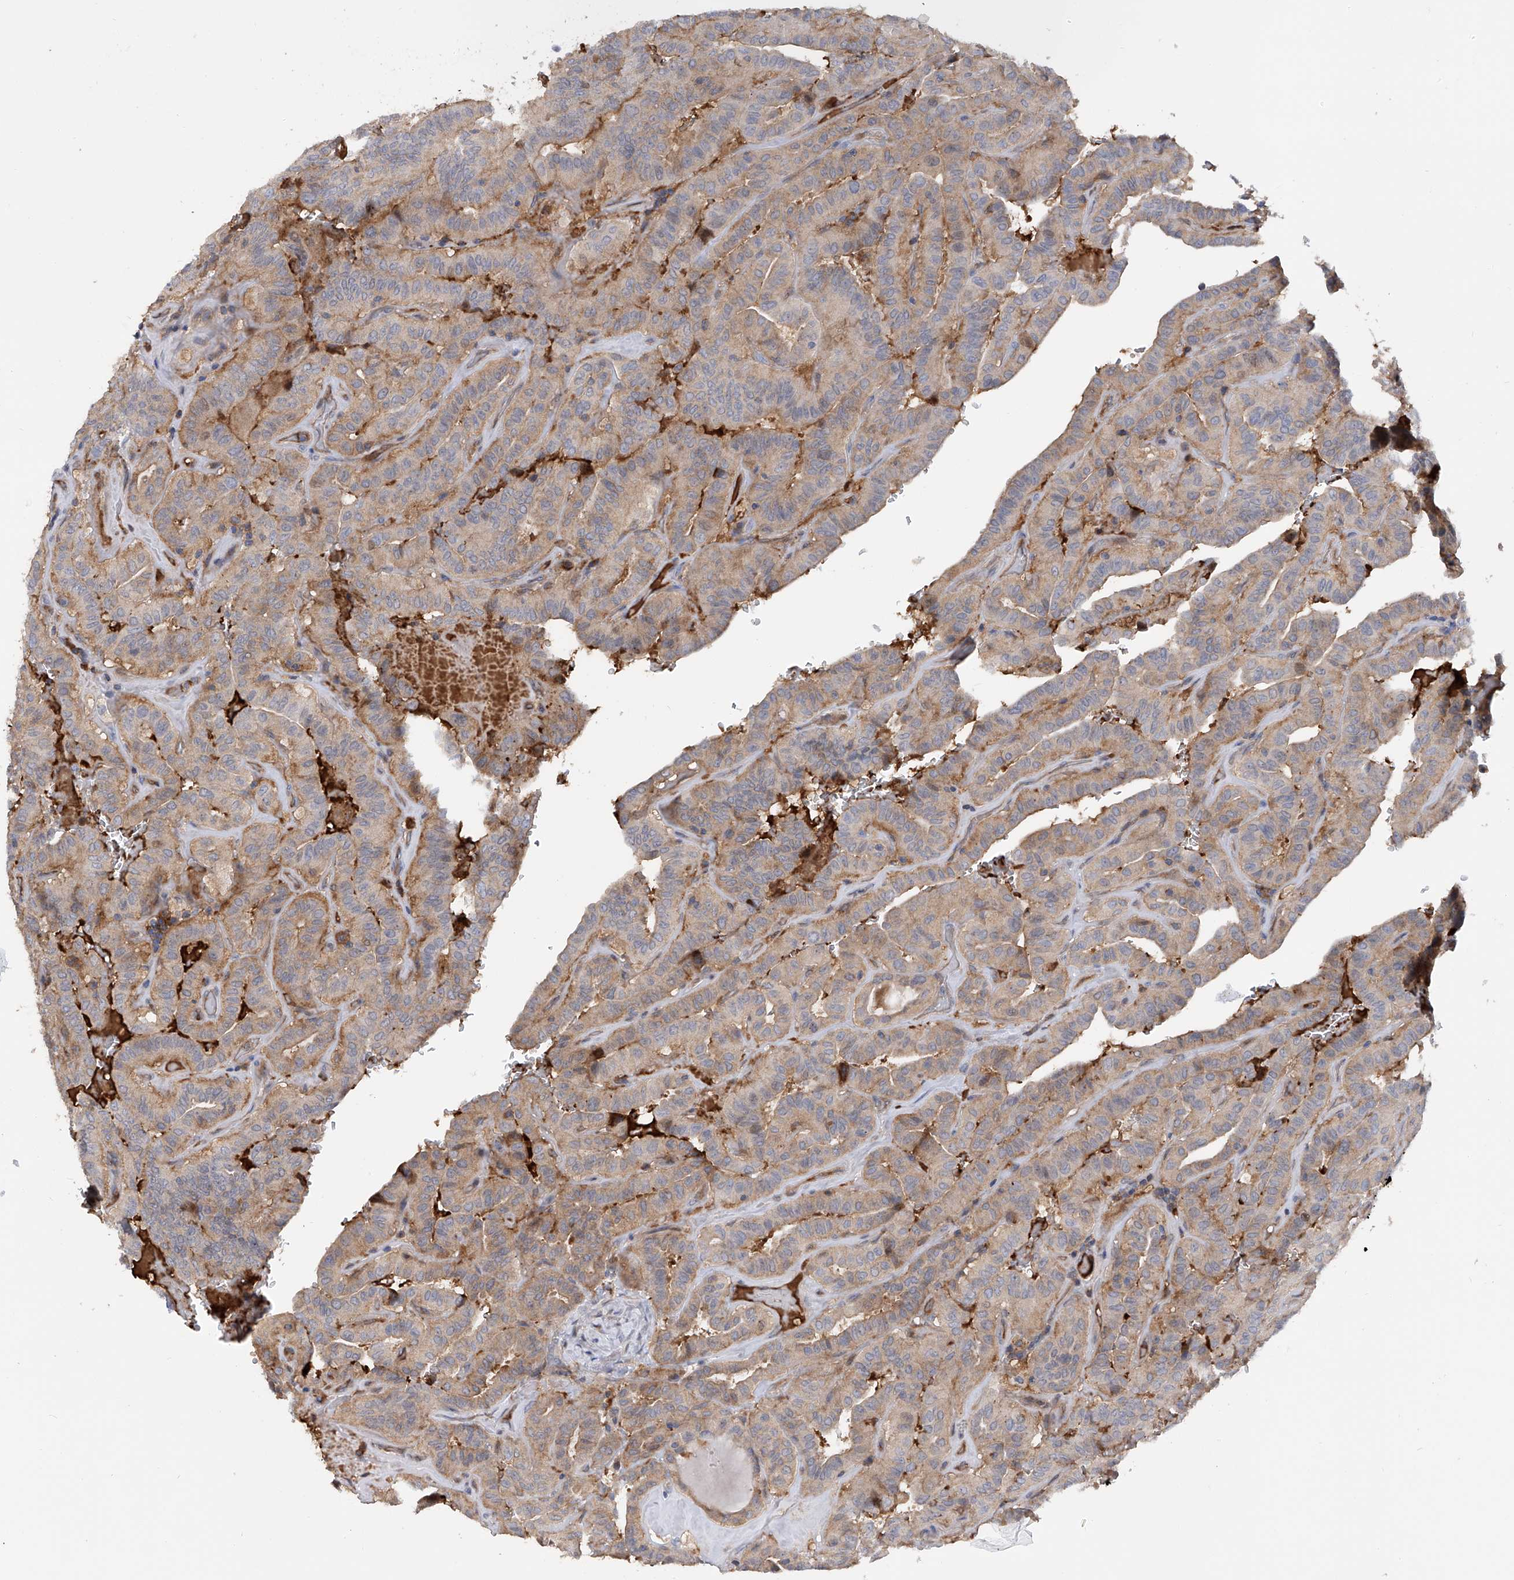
{"staining": {"intensity": "weak", "quantity": ">75%", "location": "cytoplasmic/membranous"}, "tissue": "thyroid cancer", "cell_type": "Tumor cells", "image_type": "cancer", "snomed": [{"axis": "morphology", "description": "Papillary adenocarcinoma, NOS"}, {"axis": "topography", "description": "Thyroid gland"}], "caption": "IHC of thyroid cancer displays low levels of weak cytoplasmic/membranous positivity in about >75% of tumor cells.", "gene": "NUDT17", "patient": {"sex": "male", "age": 77}}